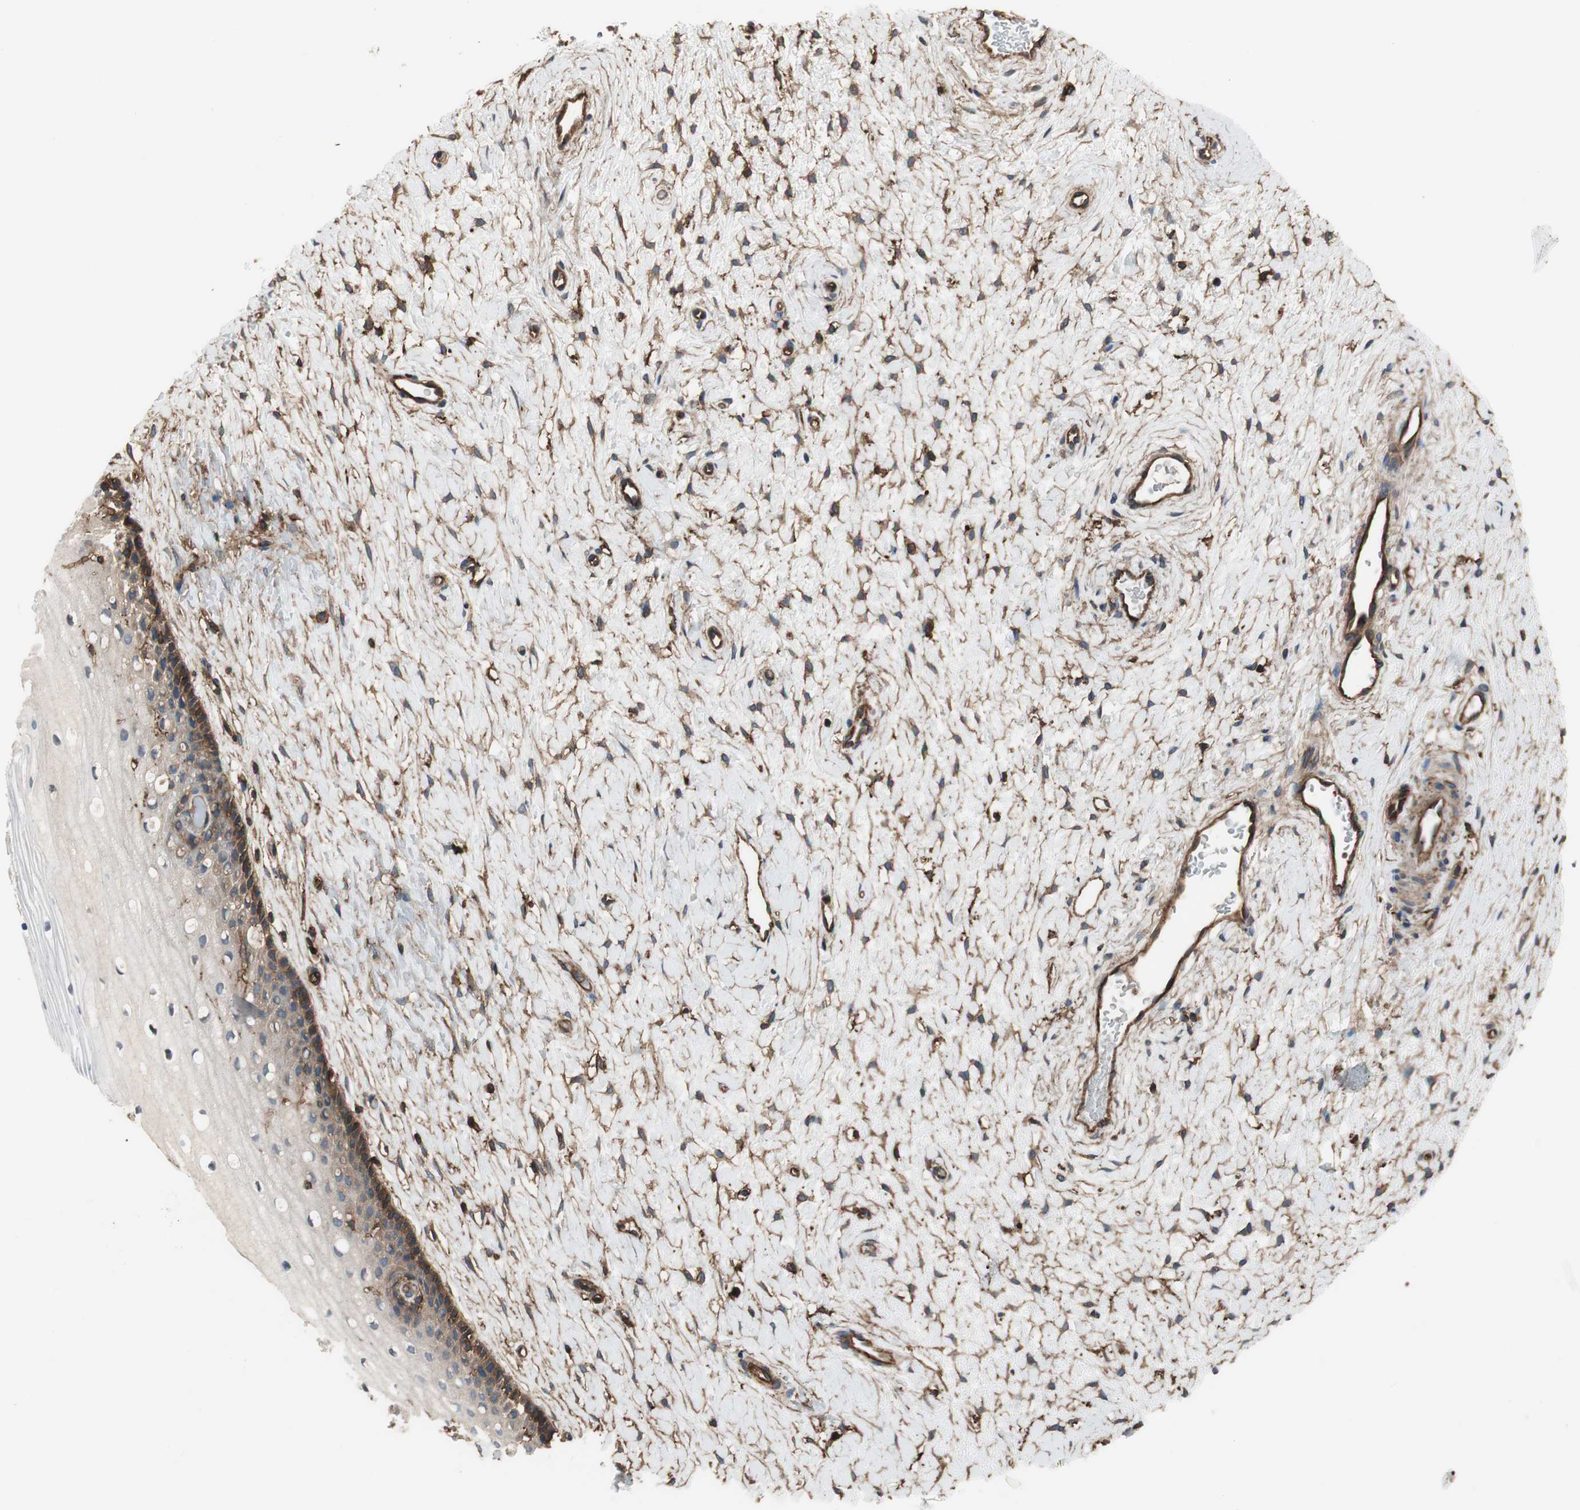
{"staining": {"intensity": "moderate", "quantity": "<25%", "location": "cytoplasmic/membranous"}, "tissue": "cervix", "cell_type": "Glandular cells", "image_type": "normal", "snomed": [{"axis": "morphology", "description": "Normal tissue, NOS"}, {"axis": "topography", "description": "Cervix"}], "caption": "Immunohistochemical staining of unremarkable cervix reveals low levels of moderate cytoplasmic/membranous positivity in approximately <25% of glandular cells.", "gene": "IL1RL1", "patient": {"sex": "female", "age": 39}}